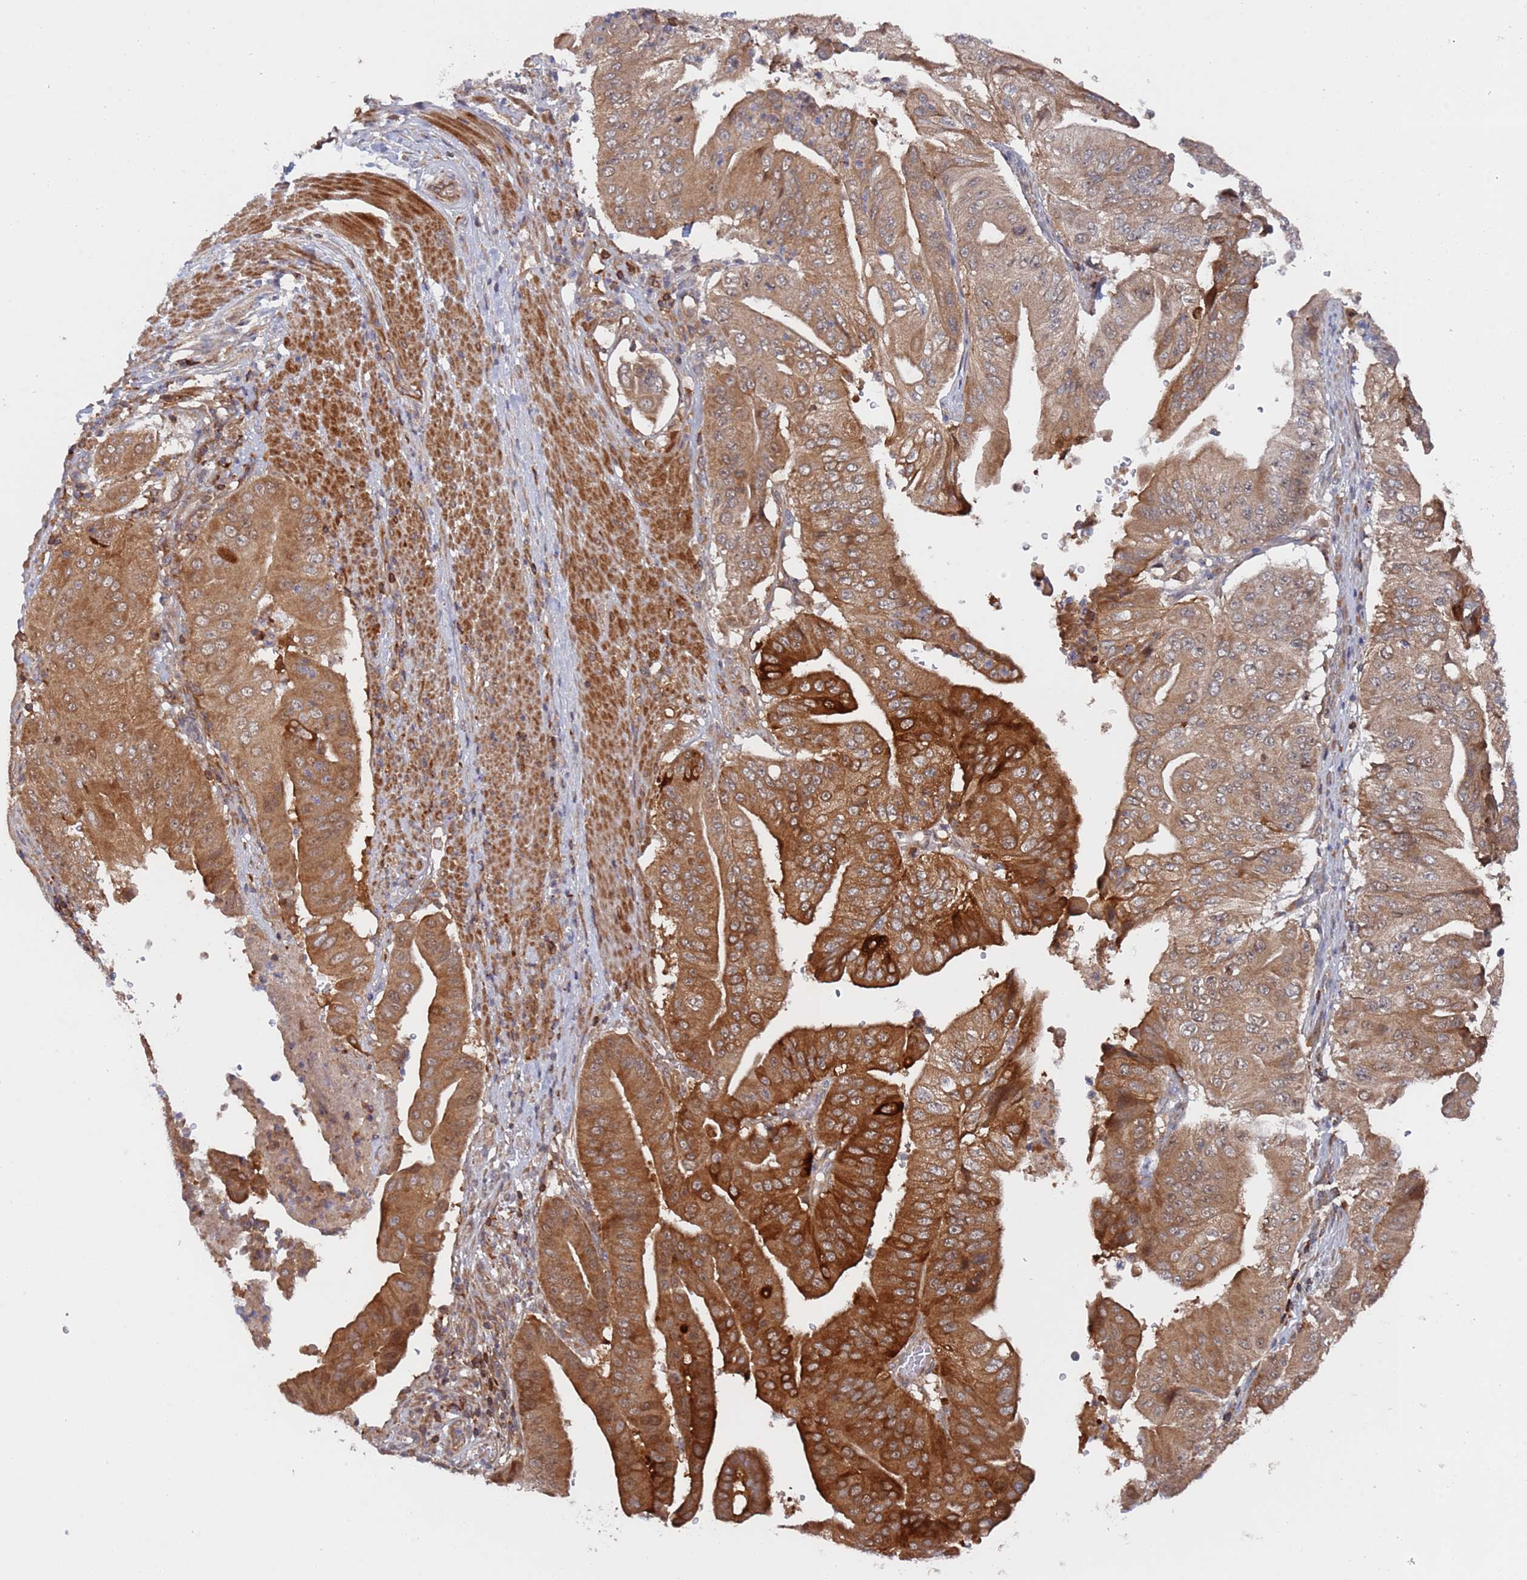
{"staining": {"intensity": "strong", "quantity": ">75%", "location": "cytoplasmic/membranous,nuclear"}, "tissue": "pancreatic cancer", "cell_type": "Tumor cells", "image_type": "cancer", "snomed": [{"axis": "morphology", "description": "Adenocarcinoma, NOS"}, {"axis": "topography", "description": "Pancreas"}], "caption": "Immunohistochemical staining of pancreatic cancer (adenocarcinoma) shows strong cytoplasmic/membranous and nuclear protein staining in approximately >75% of tumor cells. The staining was performed using DAB to visualize the protein expression in brown, while the nuclei were stained in blue with hematoxylin (Magnification: 20x).", "gene": "DDX60", "patient": {"sex": "female", "age": 77}}